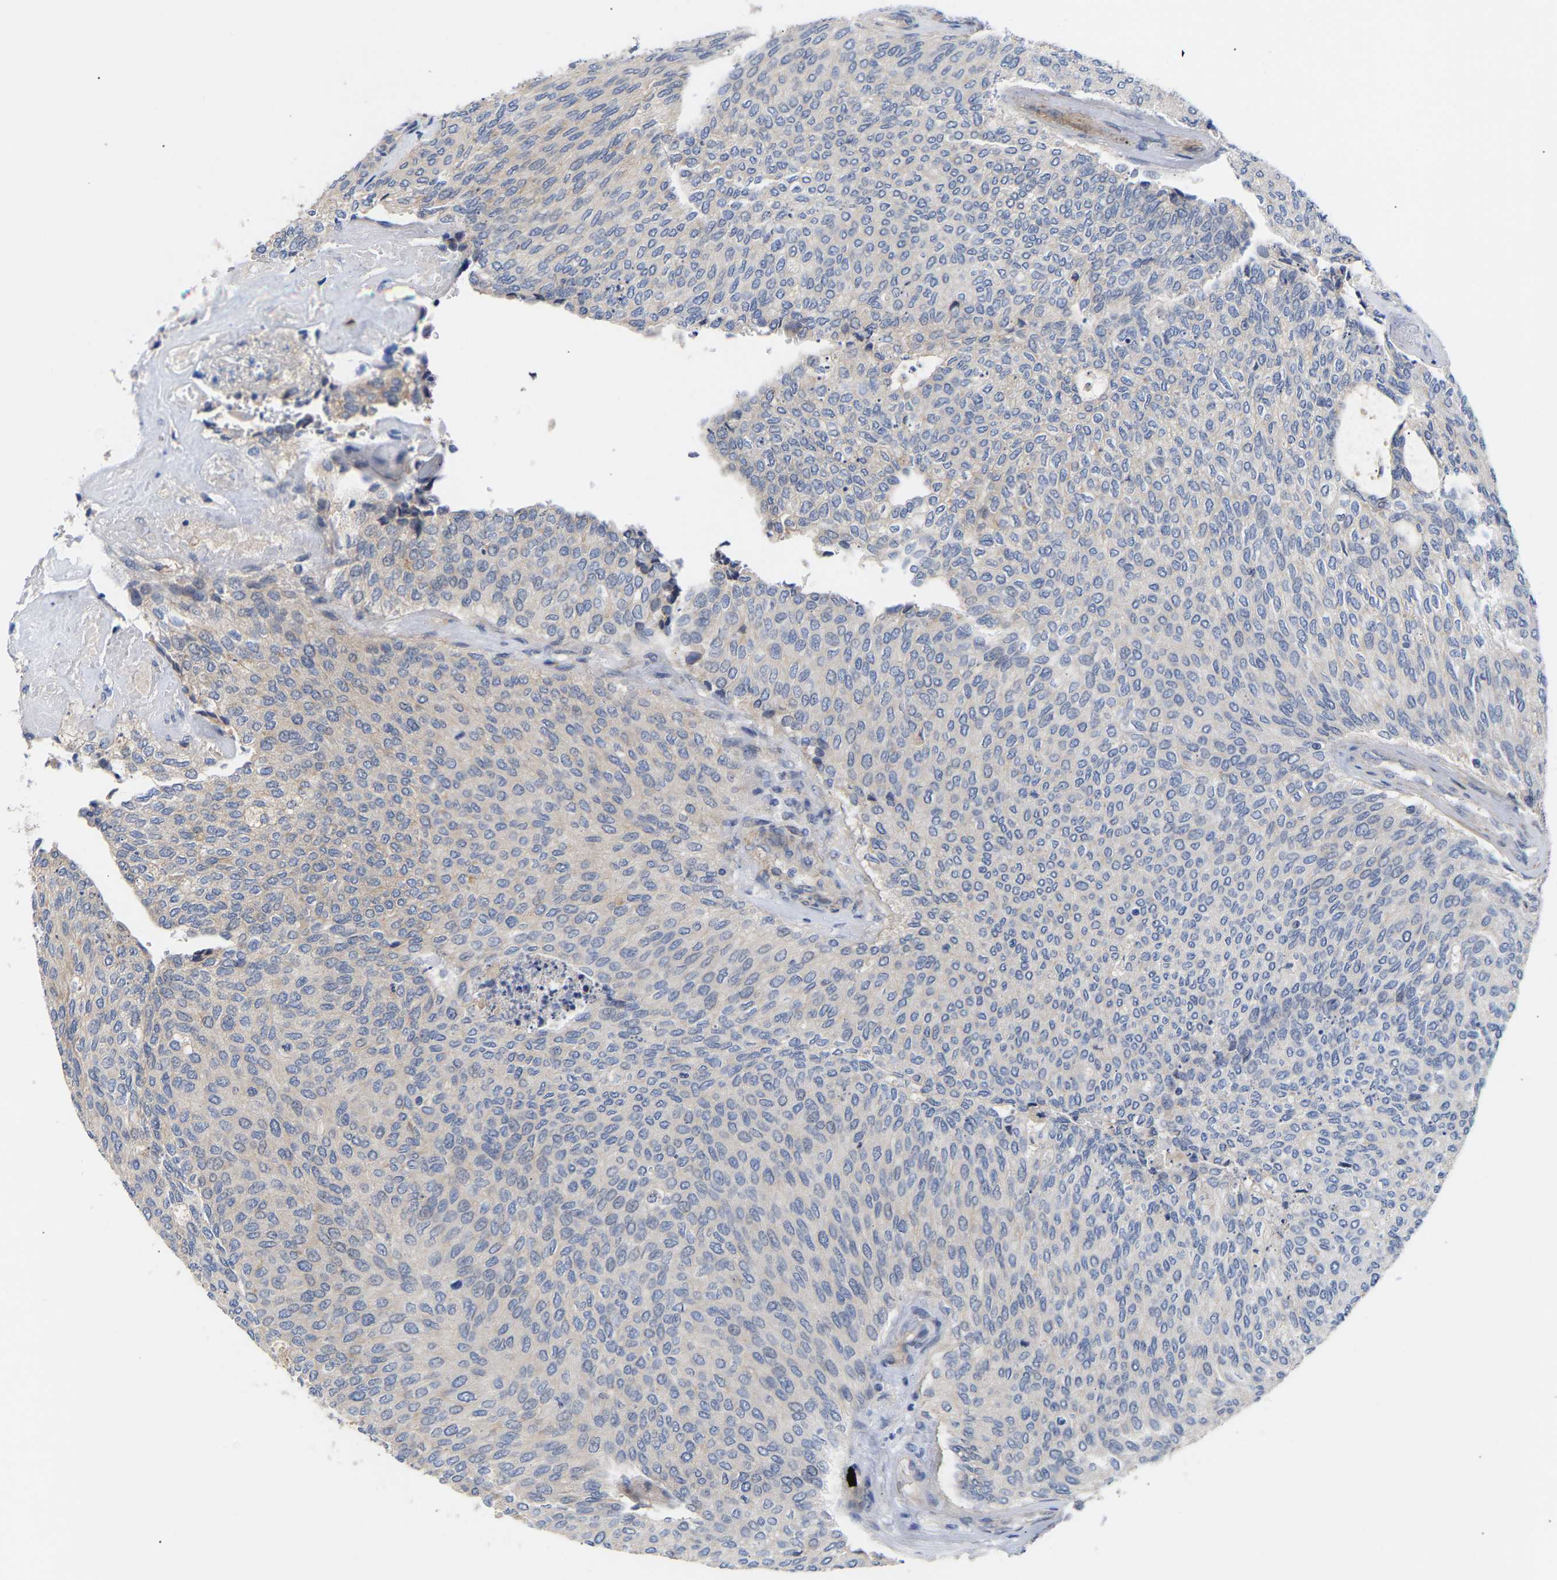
{"staining": {"intensity": "negative", "quantity": "none", "location": "none"}, "tissue": "urothelial cancer", "cell_type": "Tumor cells", "image_type": "cancer", "snomed": [{"axis": "morphology", "description": "Urothelial carcinoma, Low grade"}, {"axis": "topography", "description": "Urinary bladder"}], "caption": "A histopathology image of human low-grade urothelial carcinoma is negative for staining in tumor cells.", "gene": "KASH5", "patient": {"sex": "female", "age": 79}}